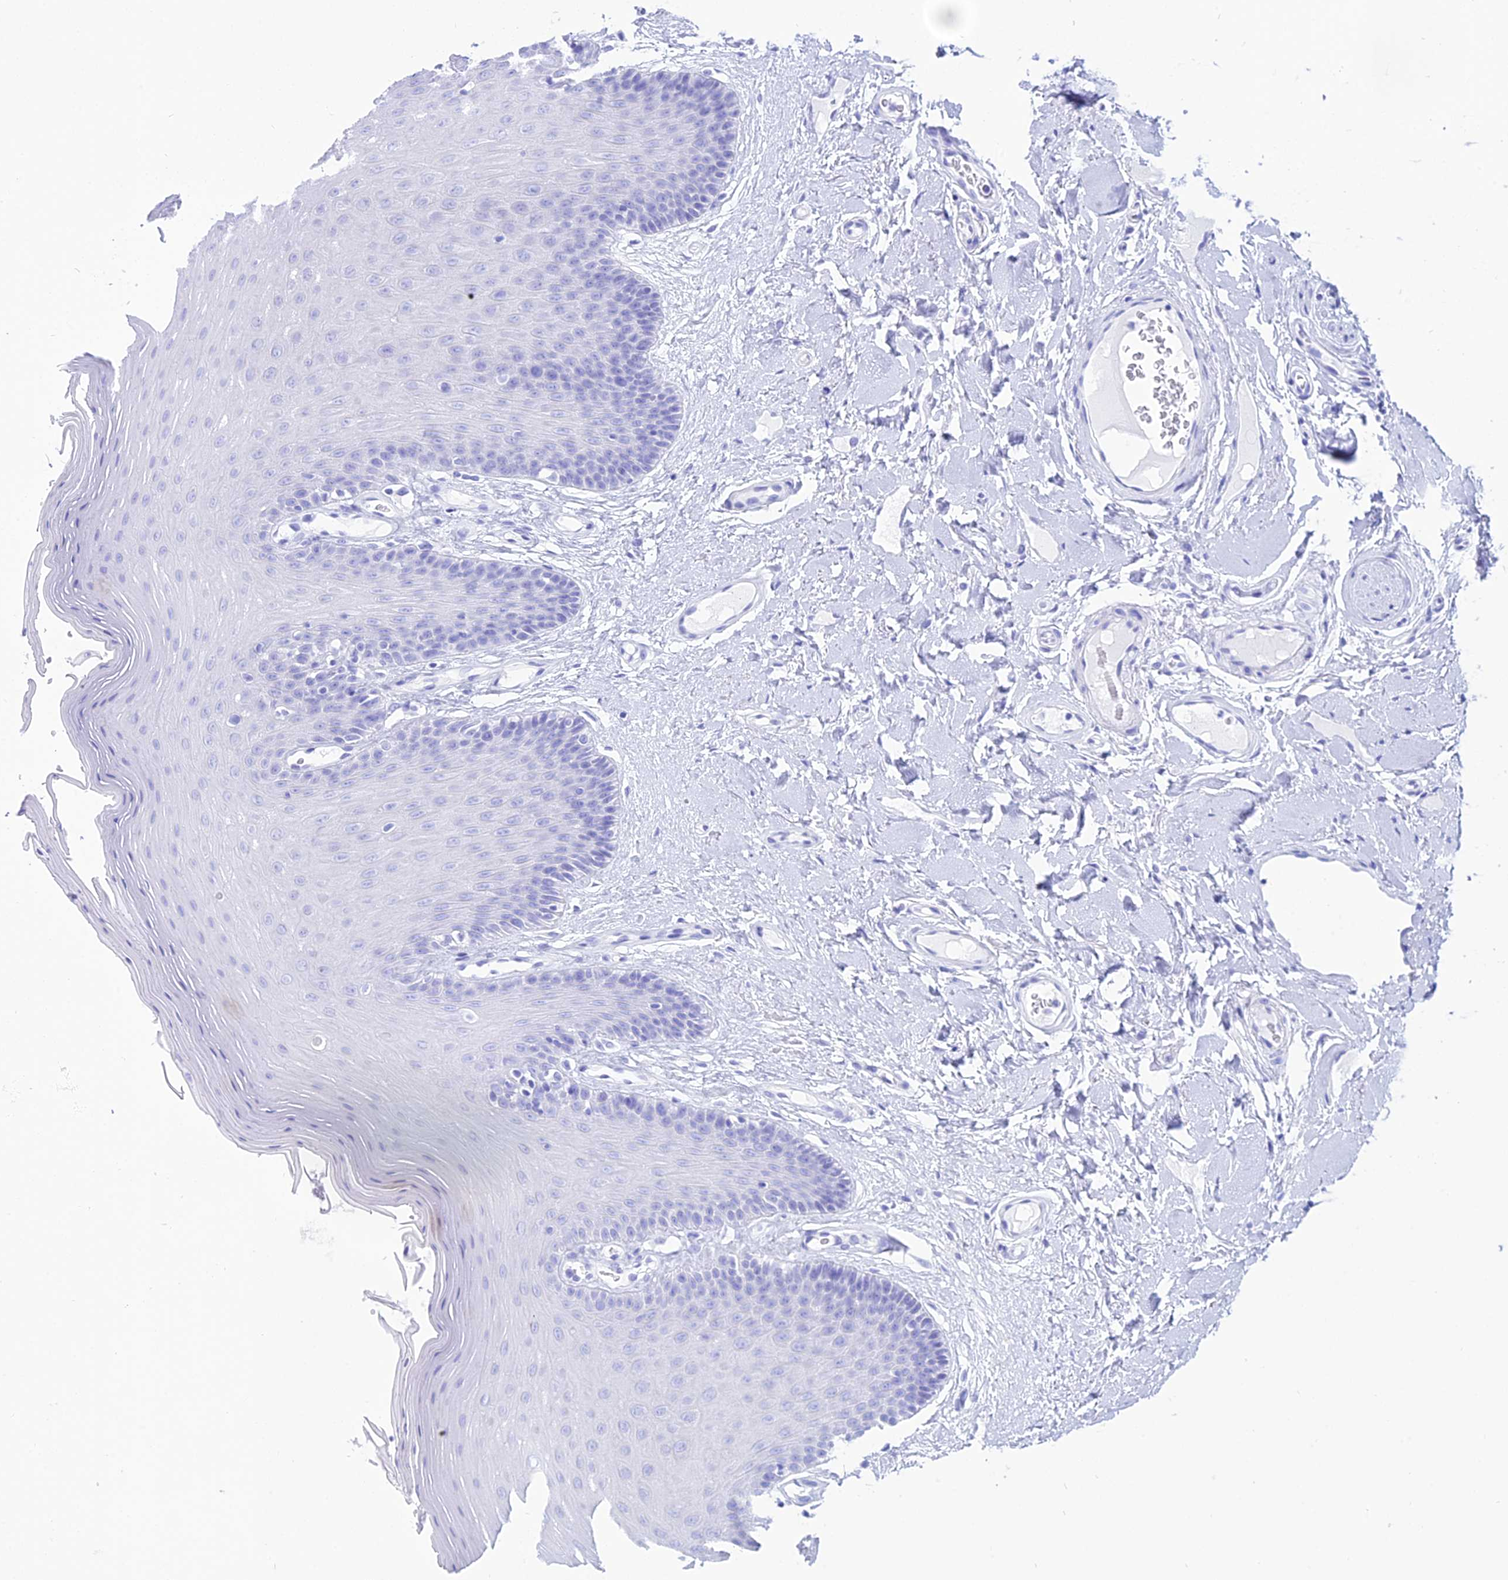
{"staining": {"intensity": "negative", "quantity": "none", "location": "none"}, "tissue": "oral mucosa", "cell_type": "Squamous epithelial cells", "image_type": "normal", "snomed": [{"axis": "morphology", "description": "Normal tissue, NOS"}, {"axis": "morphology", "description": "Squamous cell carcinoma, NOS"}, {"axis": "topography", "description": "Skeletal muscle"}, {"axis": "topography", "description": "Adipose tissue"}, {"axis": "topography", "description": "Vascular tissue"}, {"axis": "topography", "description": "Oral tissue"}, {"axis": "topography", "description": "Peripheral nerve tissue"}, {"axis": "topography", "description": "Head-Neck"}], "caption": "Squamous epithelial cells show no significant expression in normal oral mucosa. (DAB (3,3'-diaminobenzidine) IHC visualized using brightfield microscopy, high magnification).", "gene": "RBM12", "patient": {"sex": "male", "age": 71}}